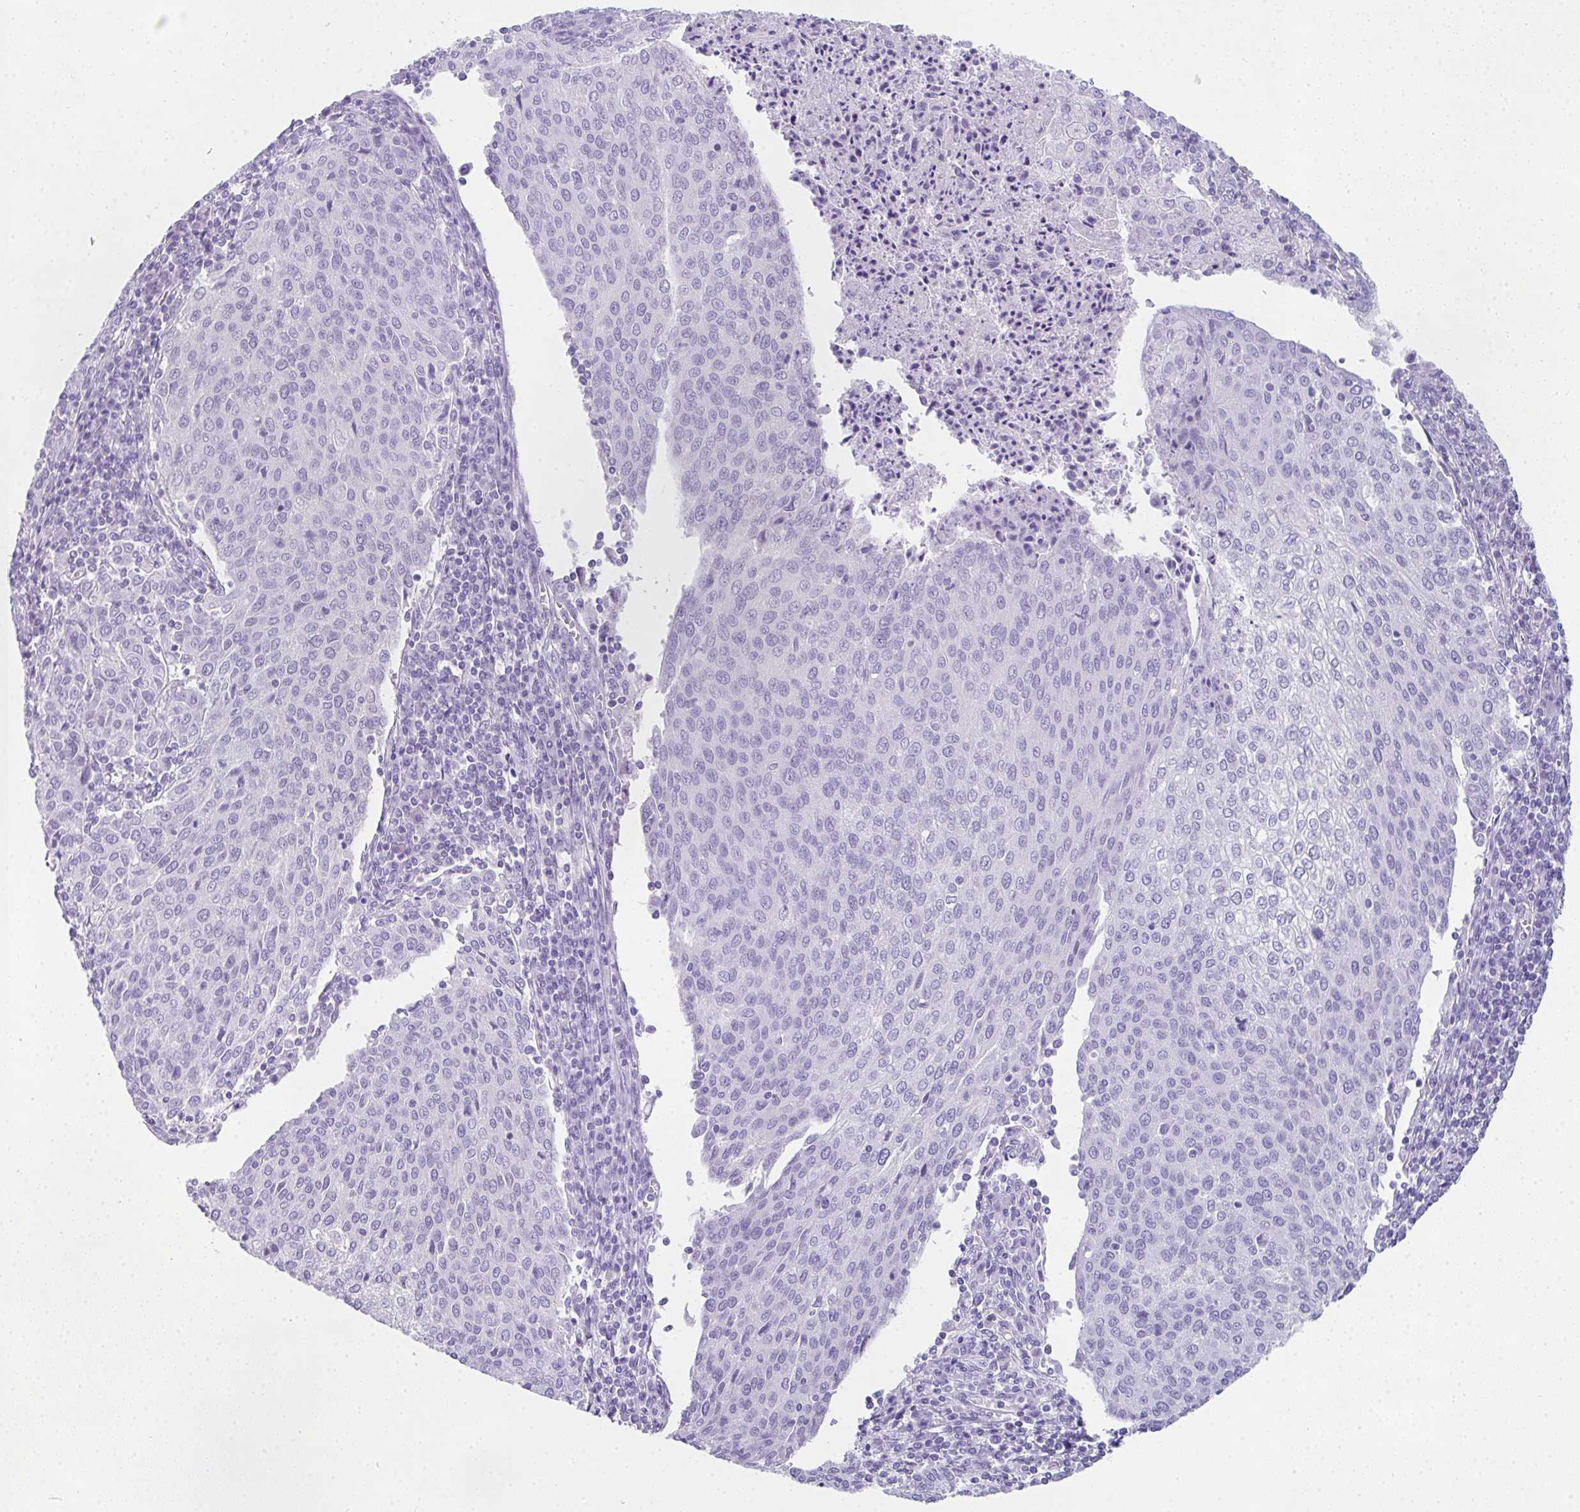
{"staining": {"intensity": "negative", "quantity": "none", "location": "none"}, "tissue": "cervical cancer", "cell_type": "Tumor cells", "image_type": "cancer", "snomed": [{"axis": "morphology", "description": "Squamous cell carcinoma, NOS"}, {"axis": "topography", "description": "Cervix"}], "caption": "High power microscopy image of an immunohistochemistry (IHC) histopathology image of cervical cancer (squamous cell carcinoma), revealing no significant staining in tumor cells.", "gene": "RLF", "patient": {"sex": "female", "age": 46}}